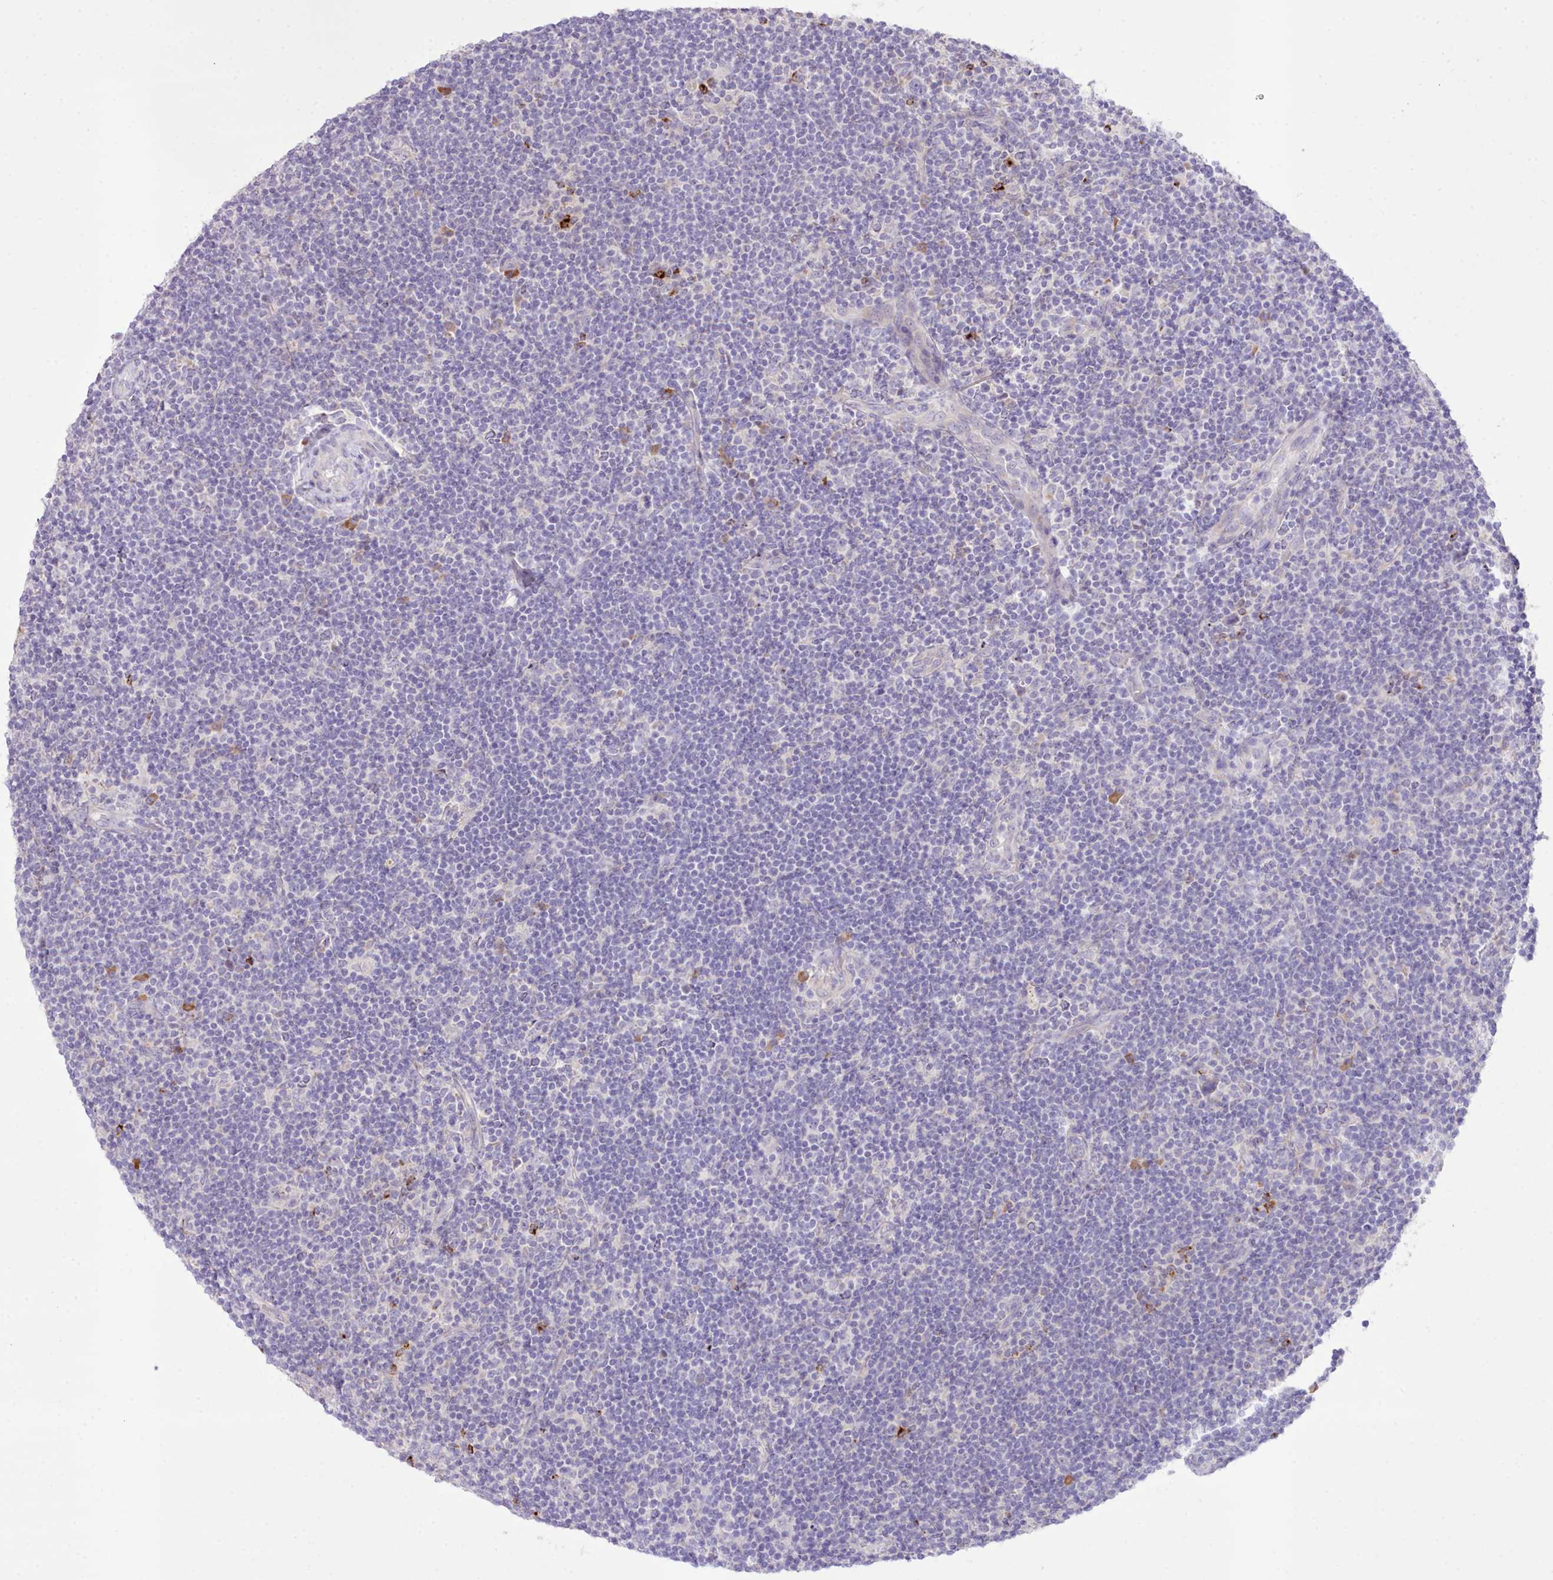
{"staining": {"intensity": "negative", "quantity": "none", "location": "none"}, "tissue": "lymphoma", "cell_type": "Tumor cells", "image_type": "cancer", "snomed": [{"axis": "morphology", "description": "Hodgkin's disease, NOS"}, {"axis": "topography", "description": "Lymph node"}], "caption": "This is an immunohistochemistry (IHC) histopathology image of Hodgkin's disease. There is no staining in tumor cells.", "gene": "CCL1", "patient": {"sex": "female", "age": 57}}